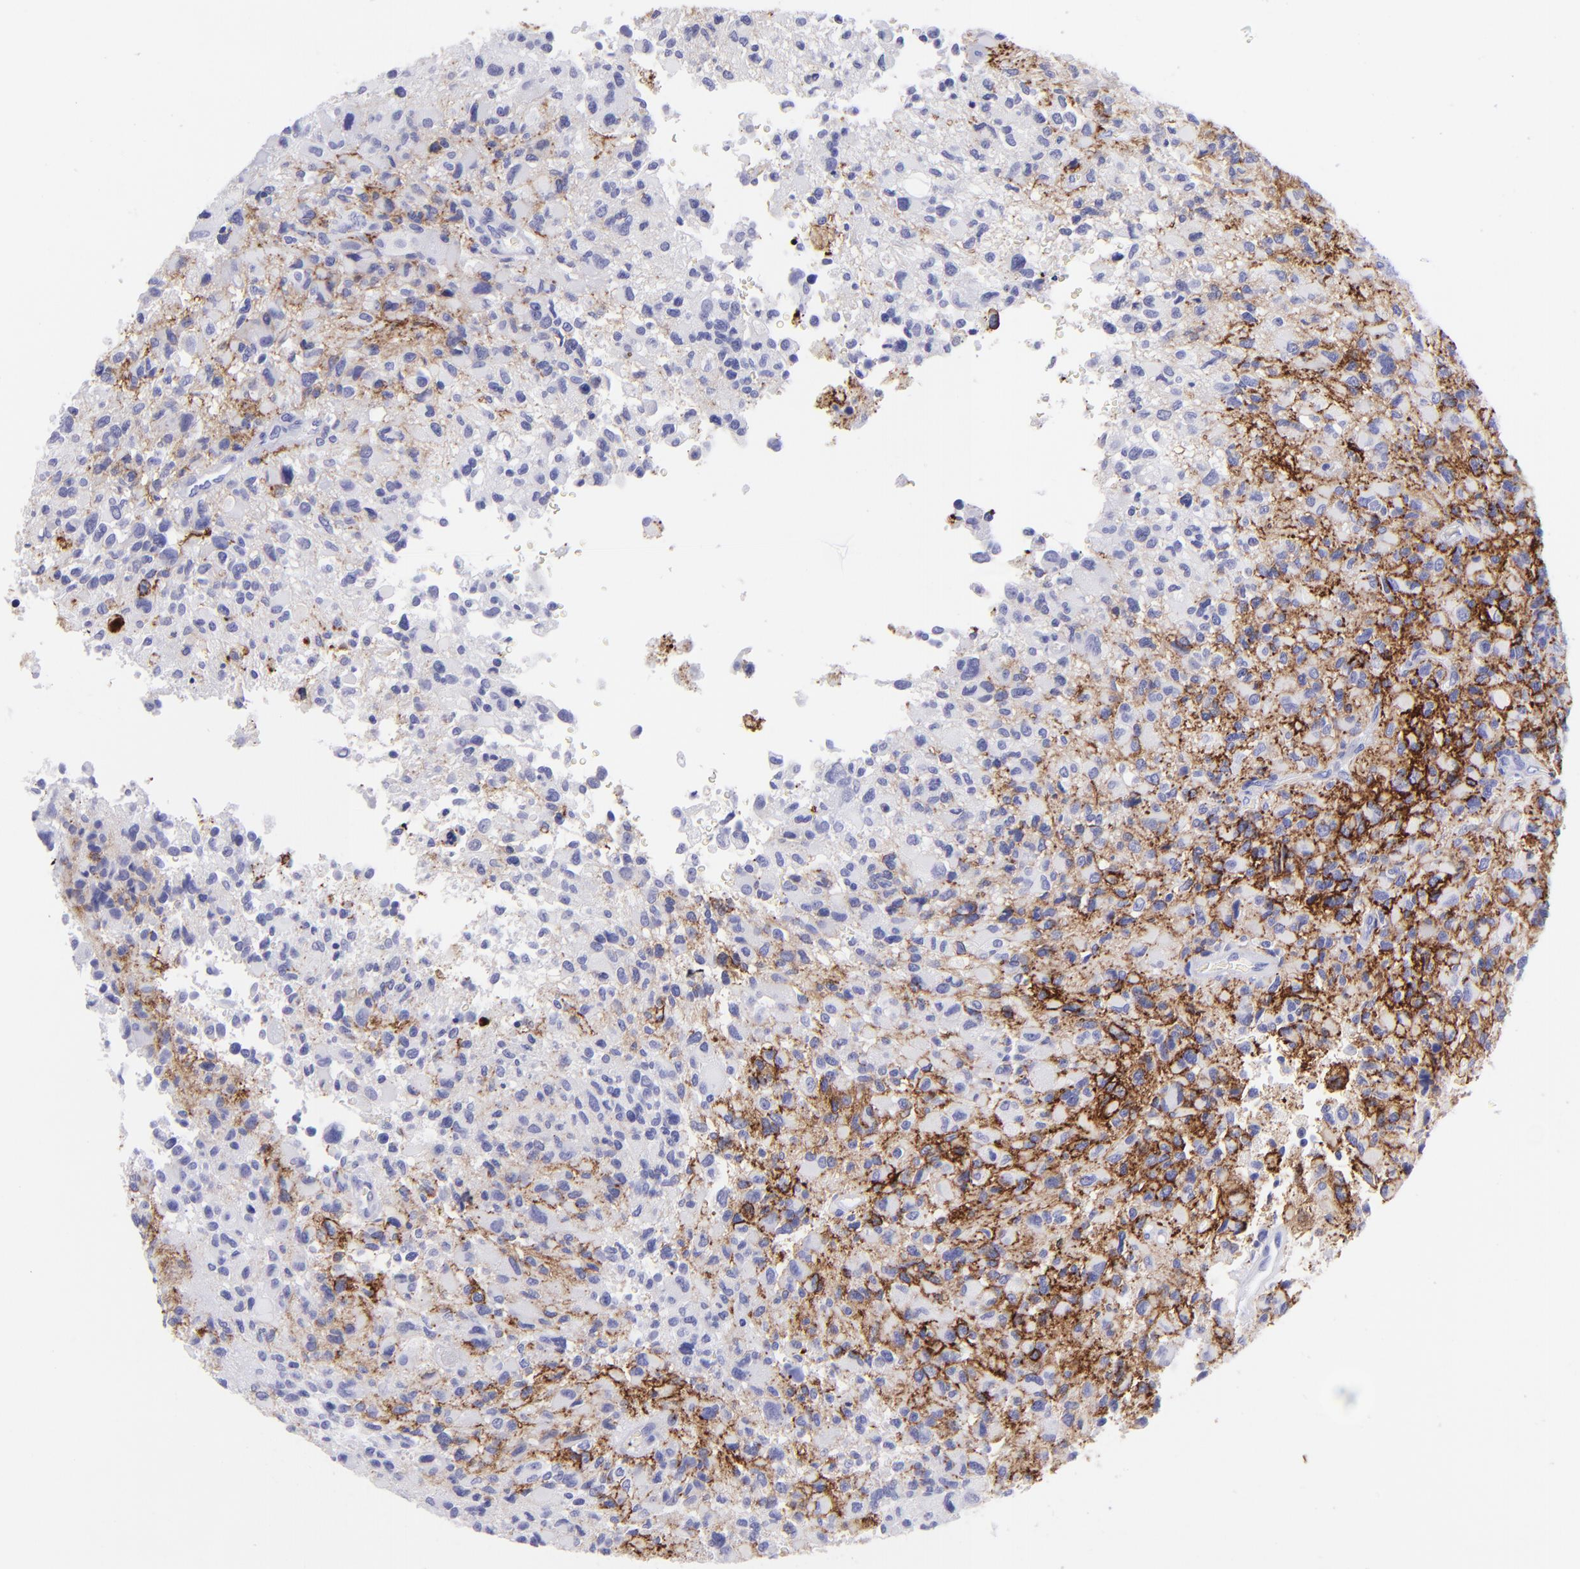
{"staining": {"intensity": "negative", "quantity": "none", "location": "none"}, "tissue": "glioma", "cell_type": "Tumor cells", "image_type": "cancer", "snomed": [{"axis": "morphology", "description": "Glioma, malignant, High grade"}, {"axis": "topography", "description": "Brain"}], "caption": "High magnification brightfield microscopy of glioma stained with DAB (3,3'-diaminobenzidine) (brown) and counterstained with hematoxylin (blue): tumor cells show no significant positivity.", "gene": "SLC1A3", "patient": {"sex": "male", "age": 69}}